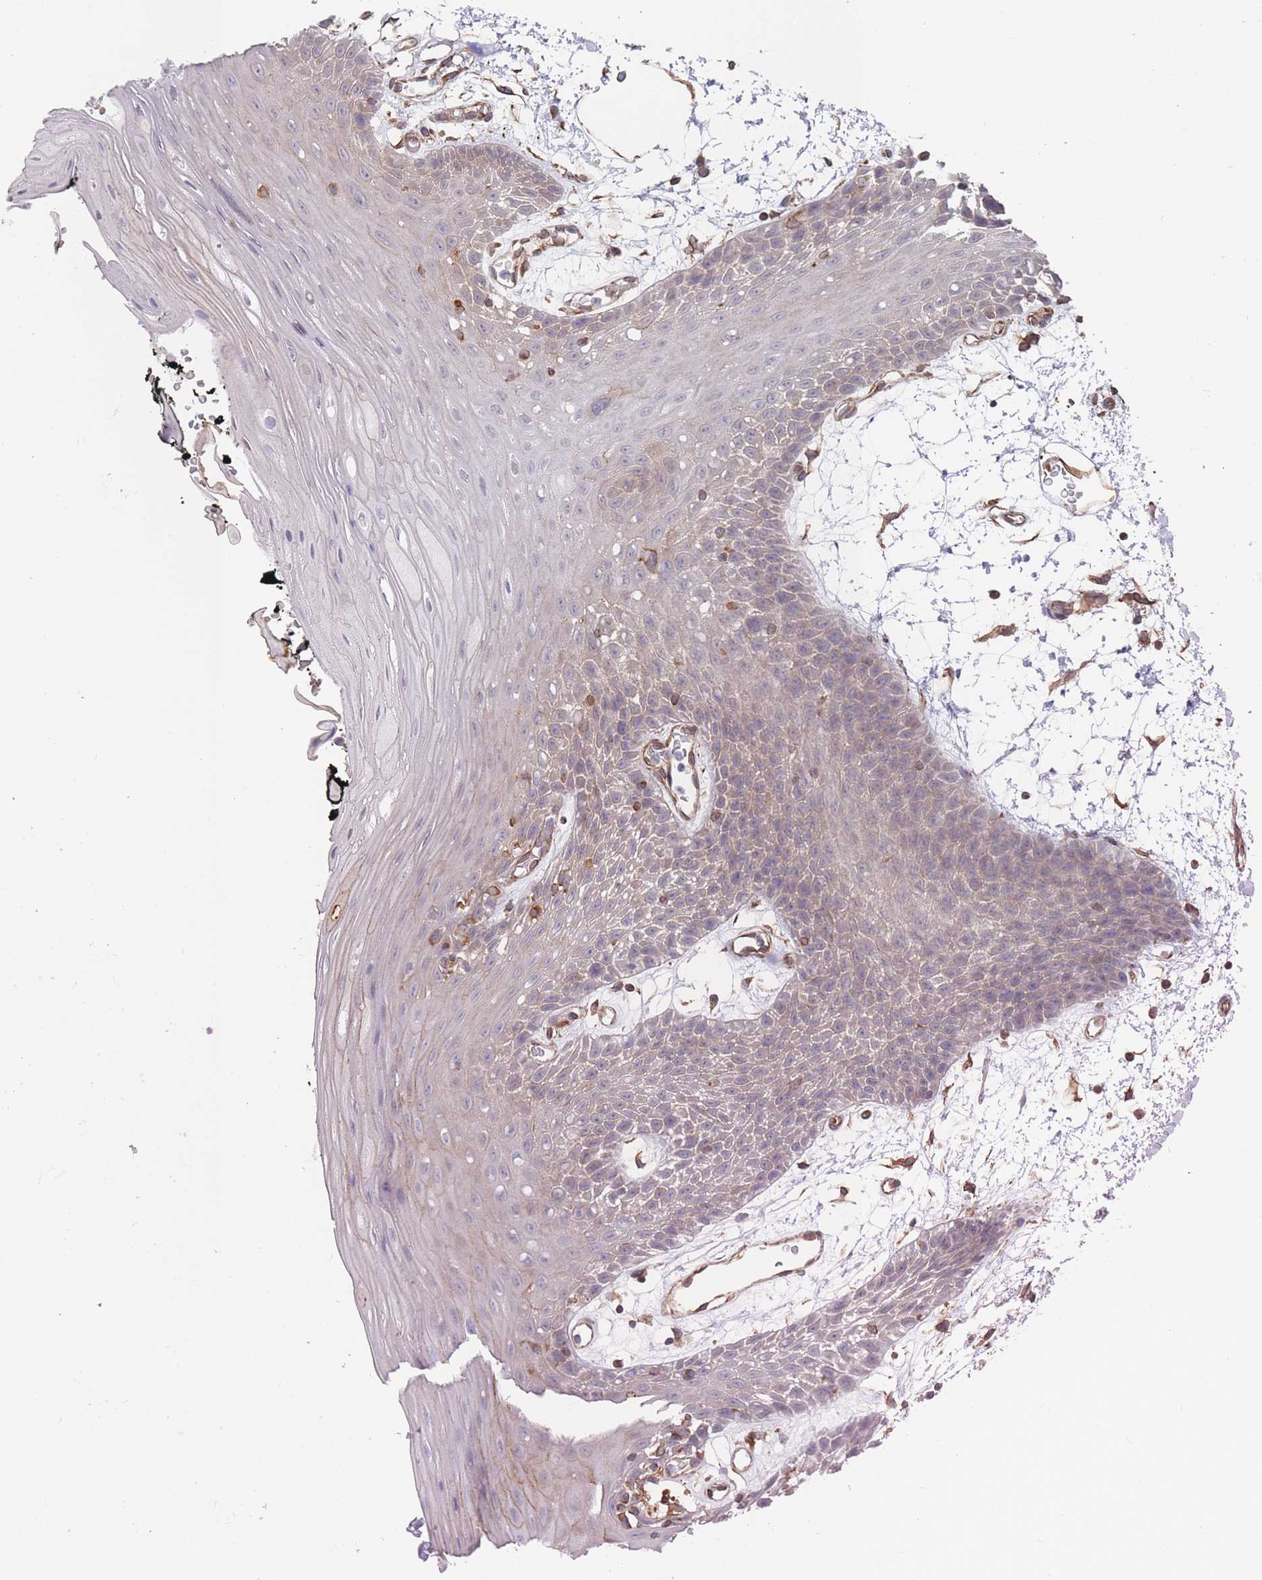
{"staining": {"intensity": "moderate", "quantity": "<25%", "location": "cytoplasmic/membranous"}, "tissue": "oral mucosa", "cell_type": "Squamous epithelial cells", "image_type": "normal", "snomed": [{"axis": "morphology", "description": "Normal tissue, NOS"}, {"axis": "topography", "description": "Oral tissue"}, {"axis": "topography", "description": "Tounge, NOS"}], "caption": "IHC (DAB) staining of benign human oral mucosa displays moderate cytoplasmic/membranous protein expression in approximately <25% of squamous epithelial cells. (DAB IHC, brown staining for protein, blue staining for nuclei).", "gene": "SLC1A6", "patient": {"sex": "female", "age": 59}}